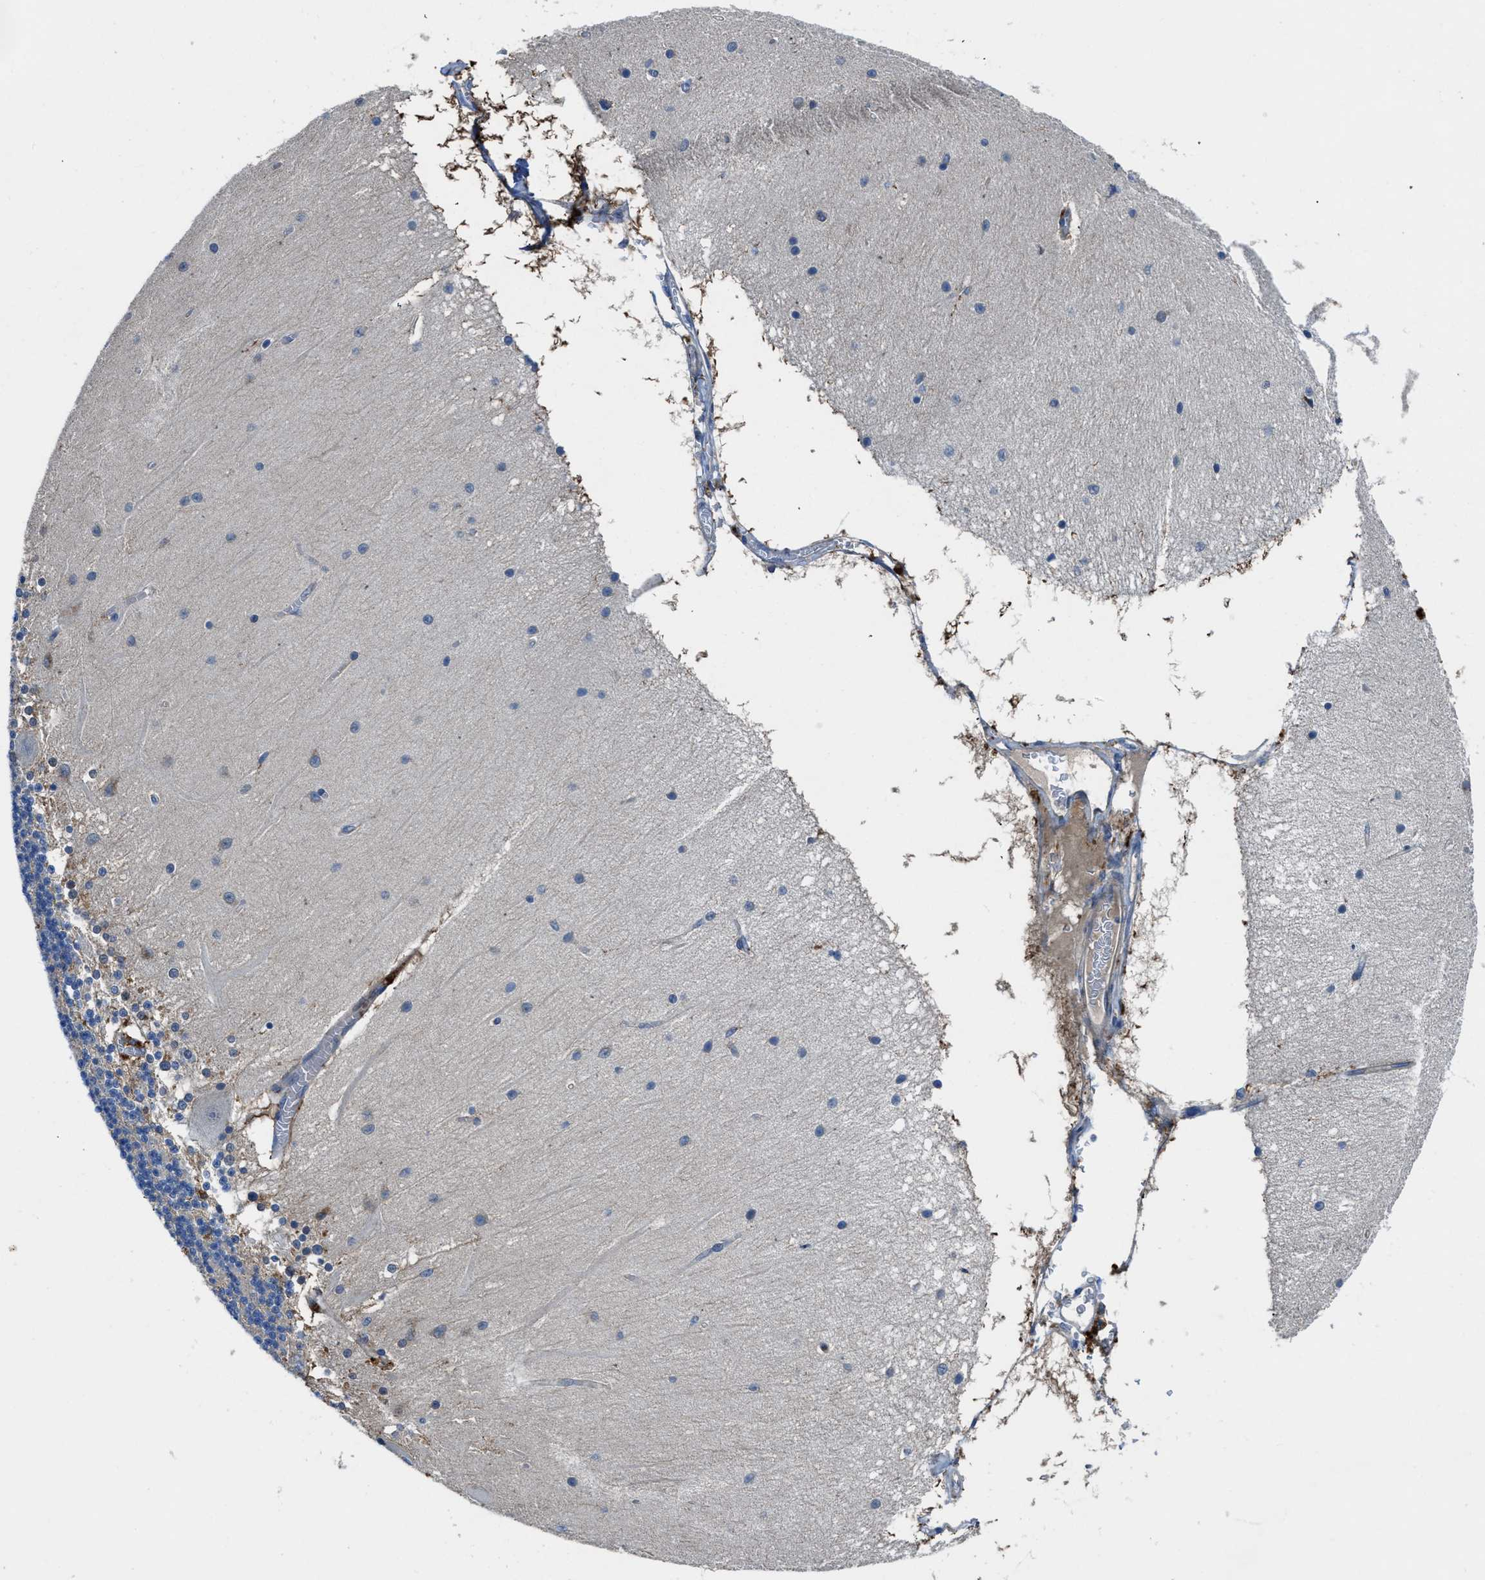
{"staining": {"intensity": "moderate", "quantity": "<25%", "location": "cytoplasmic/membranous"}, "tissue": "cerebellum", "cell_type": "Cells in granular layer", "image_type": "normal", "snomed": [{"axis": "morphology", "description": "Normal tissue, NOS"}, {"axis": "topography", "description": "Cerebellum"}], "caption": "An immunohistochemistry (IHC) photomicrograph of benign tissue is shown. Protein staining in brown shows moderate cytoplasmic/membranous positivity in cerebellum within cells in granular layer. The staining was performed using DAB (3,3'-diaminobenzidine), with brown indicating positive protein expression. Nuclei are stained blue with hematoxylin.", "gene": "MAP3K20", "patient": {"sex": "female", "age": 54}}